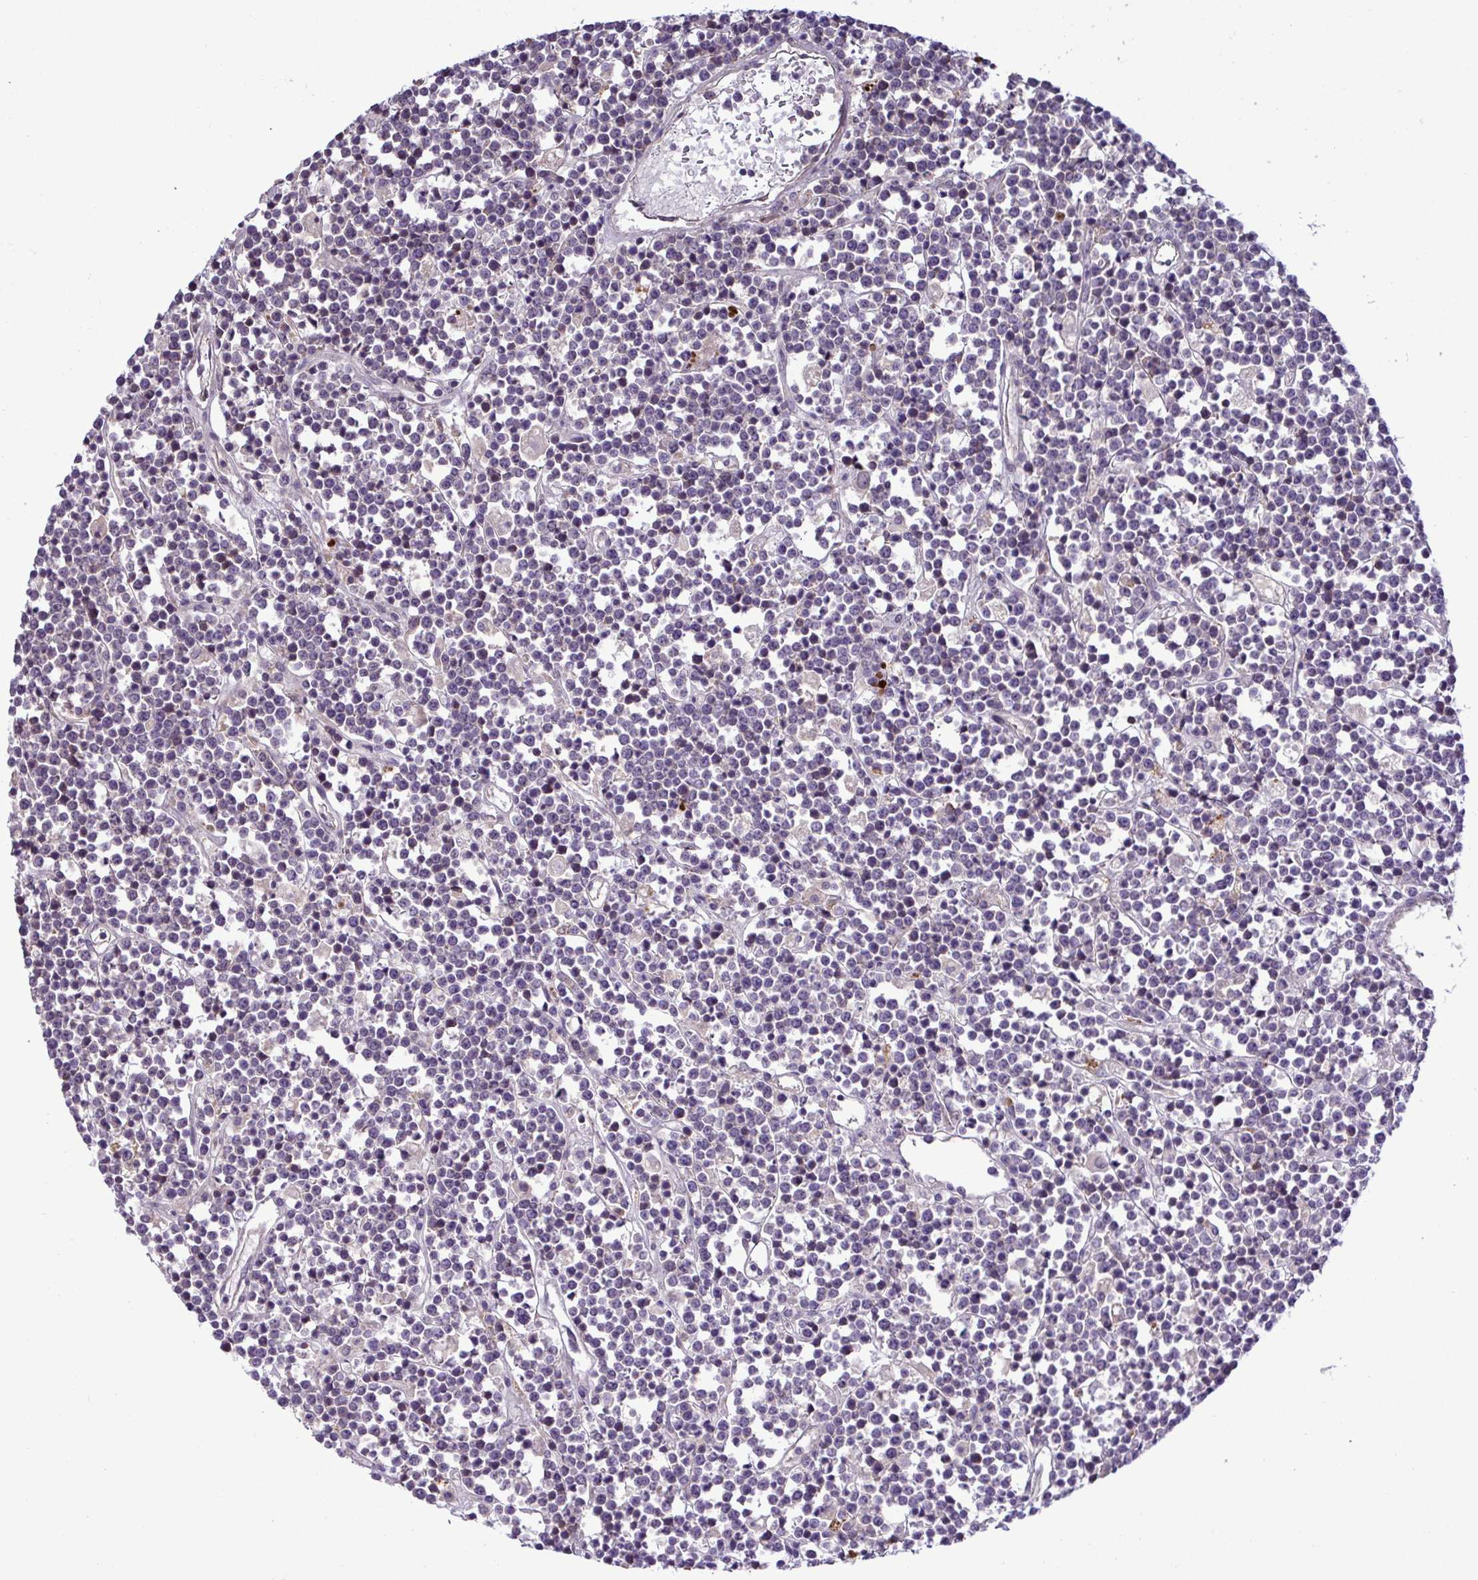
{"staining": {"intensity": "negative", "quantity": "none", "location": "none"}, "tissue": "lymphoma", "cell_type": "Tumor cells", "image_type": "cancer", "snomed": [{"axis": "morphology", "description": "Malignant lymphoma, non-Hodgkin's type, High grade"}, {"axis": "topography", "description": "Ovary"}], "caption": "Immunohistochemical staining of human lymphoma displays no significant positivity in tumor cells.", "gene": "SYNPO2L", "patient": {"sex": "female", "age": 56}}